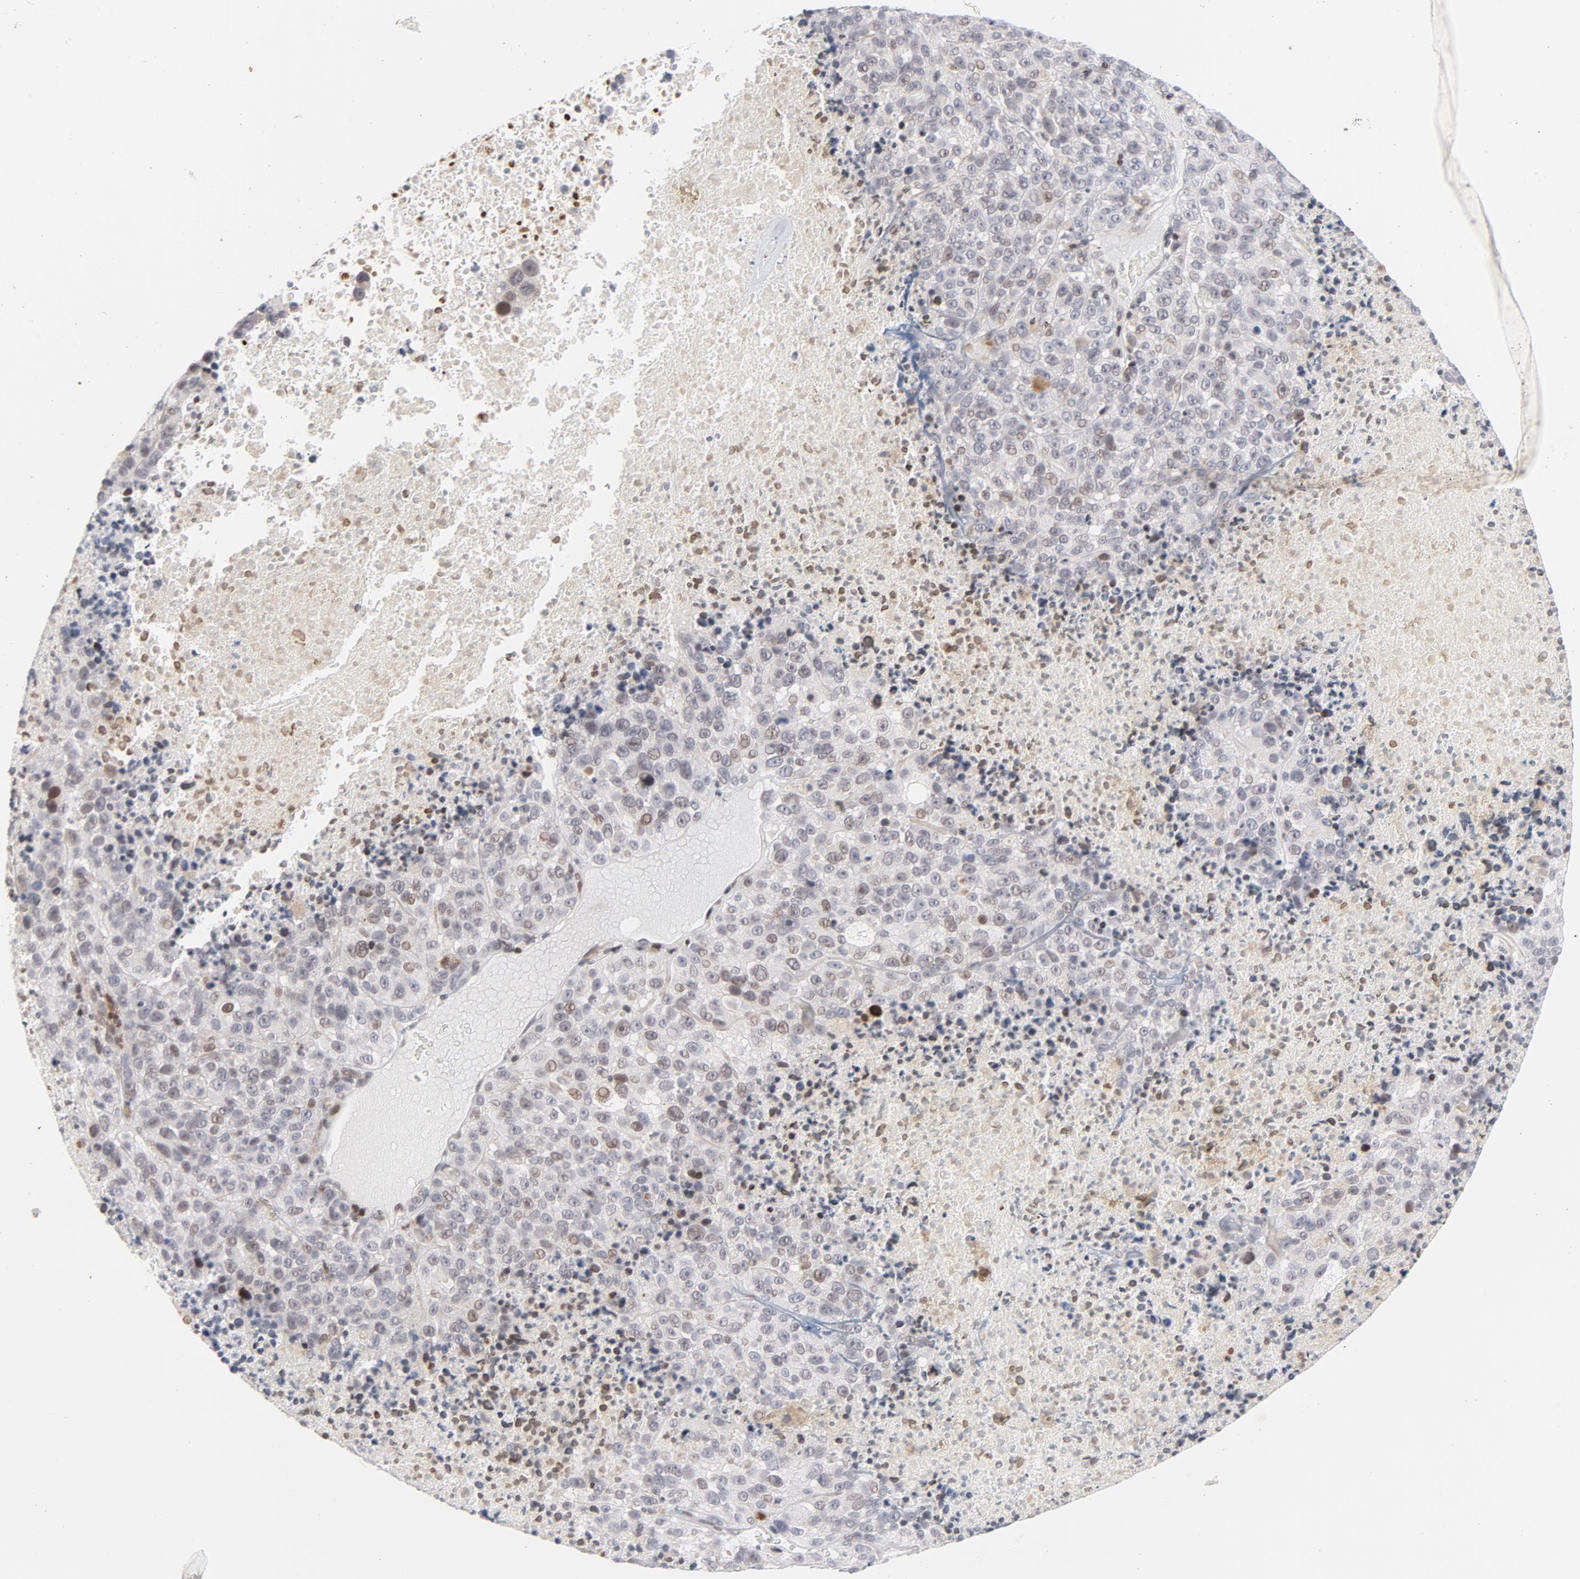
{"staining": {"intensity": "weak", "quantity": "<25%", "location": "nuclear"}, "tissue": "melanoma", "cell_type": "Tumor cells", "image_type": "cancer", "snomed": [{"axis": "morphology", "description": "Malignant melanoma, Metastatic site"}, {"axis": "topography", "description": "Cerebral cortex"}], "caption": "This histopathology image is of melanoma stained with IHC to label a protein in brown with the nuclei are counter-stained blue. There is no staining in tumor cells.", "gene": "NFIC", "patient": {"sex": "female", "age": 52}}